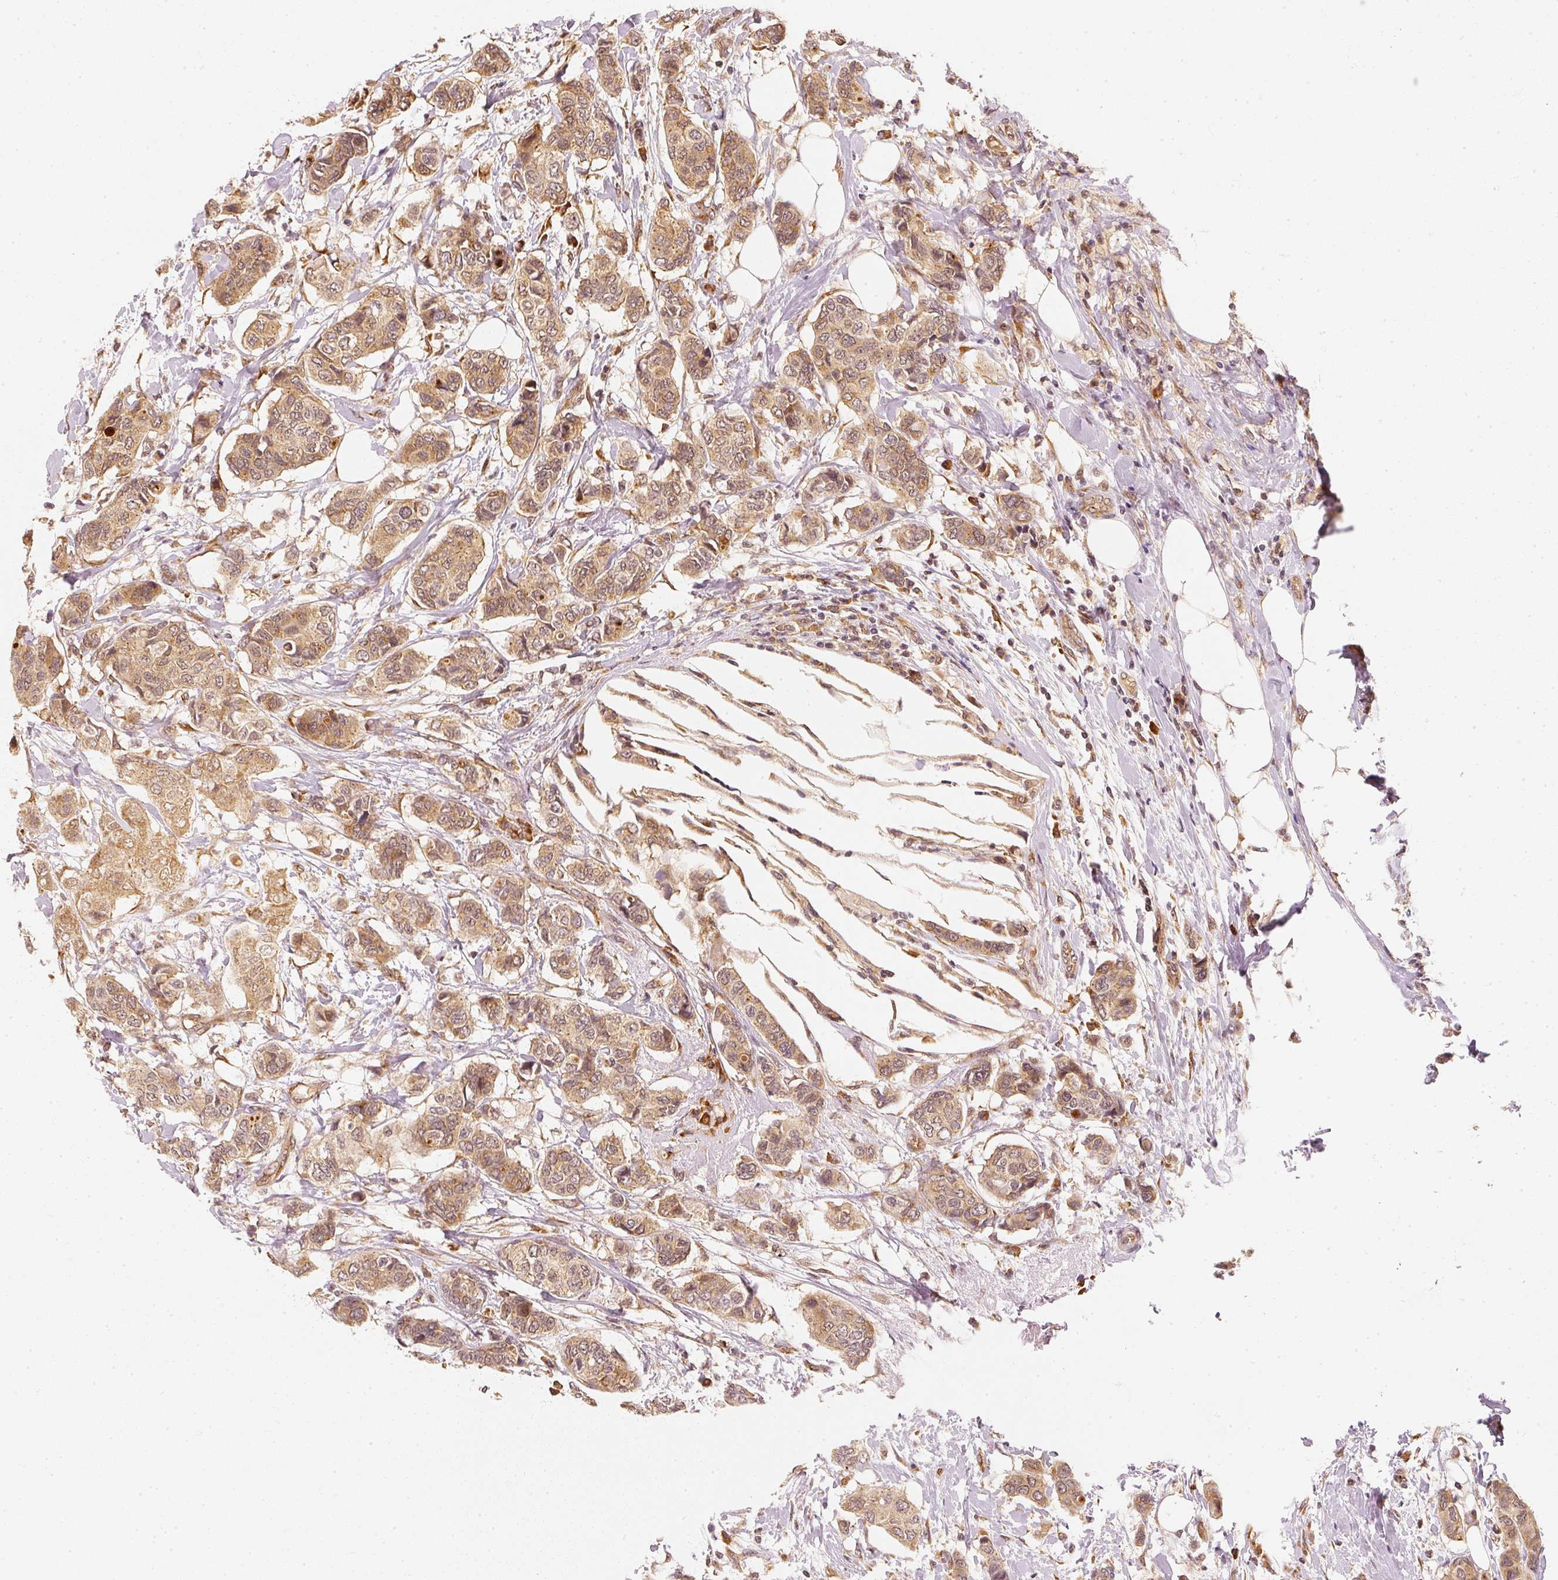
{"staining": {"intensity": "moderate", "quantity": ">75%", "location": "cytoplasmic/membranous"}, "tissue": "breast cancer", "cell_type": "Tumor cells", "image_type": "cancer", "snomed": [{"axis": "morphology", "description": "Lobular carcinoma"}, {"axis": "topography", "description": "Breast"}], "caption": "Moderate cytoplasmic/membranous staining is identified in approximately >75% of tumor cells in breast lobular carcinoma.", "gene": "EEF1A2", "patient": {"sex": "female", "age": 51}}